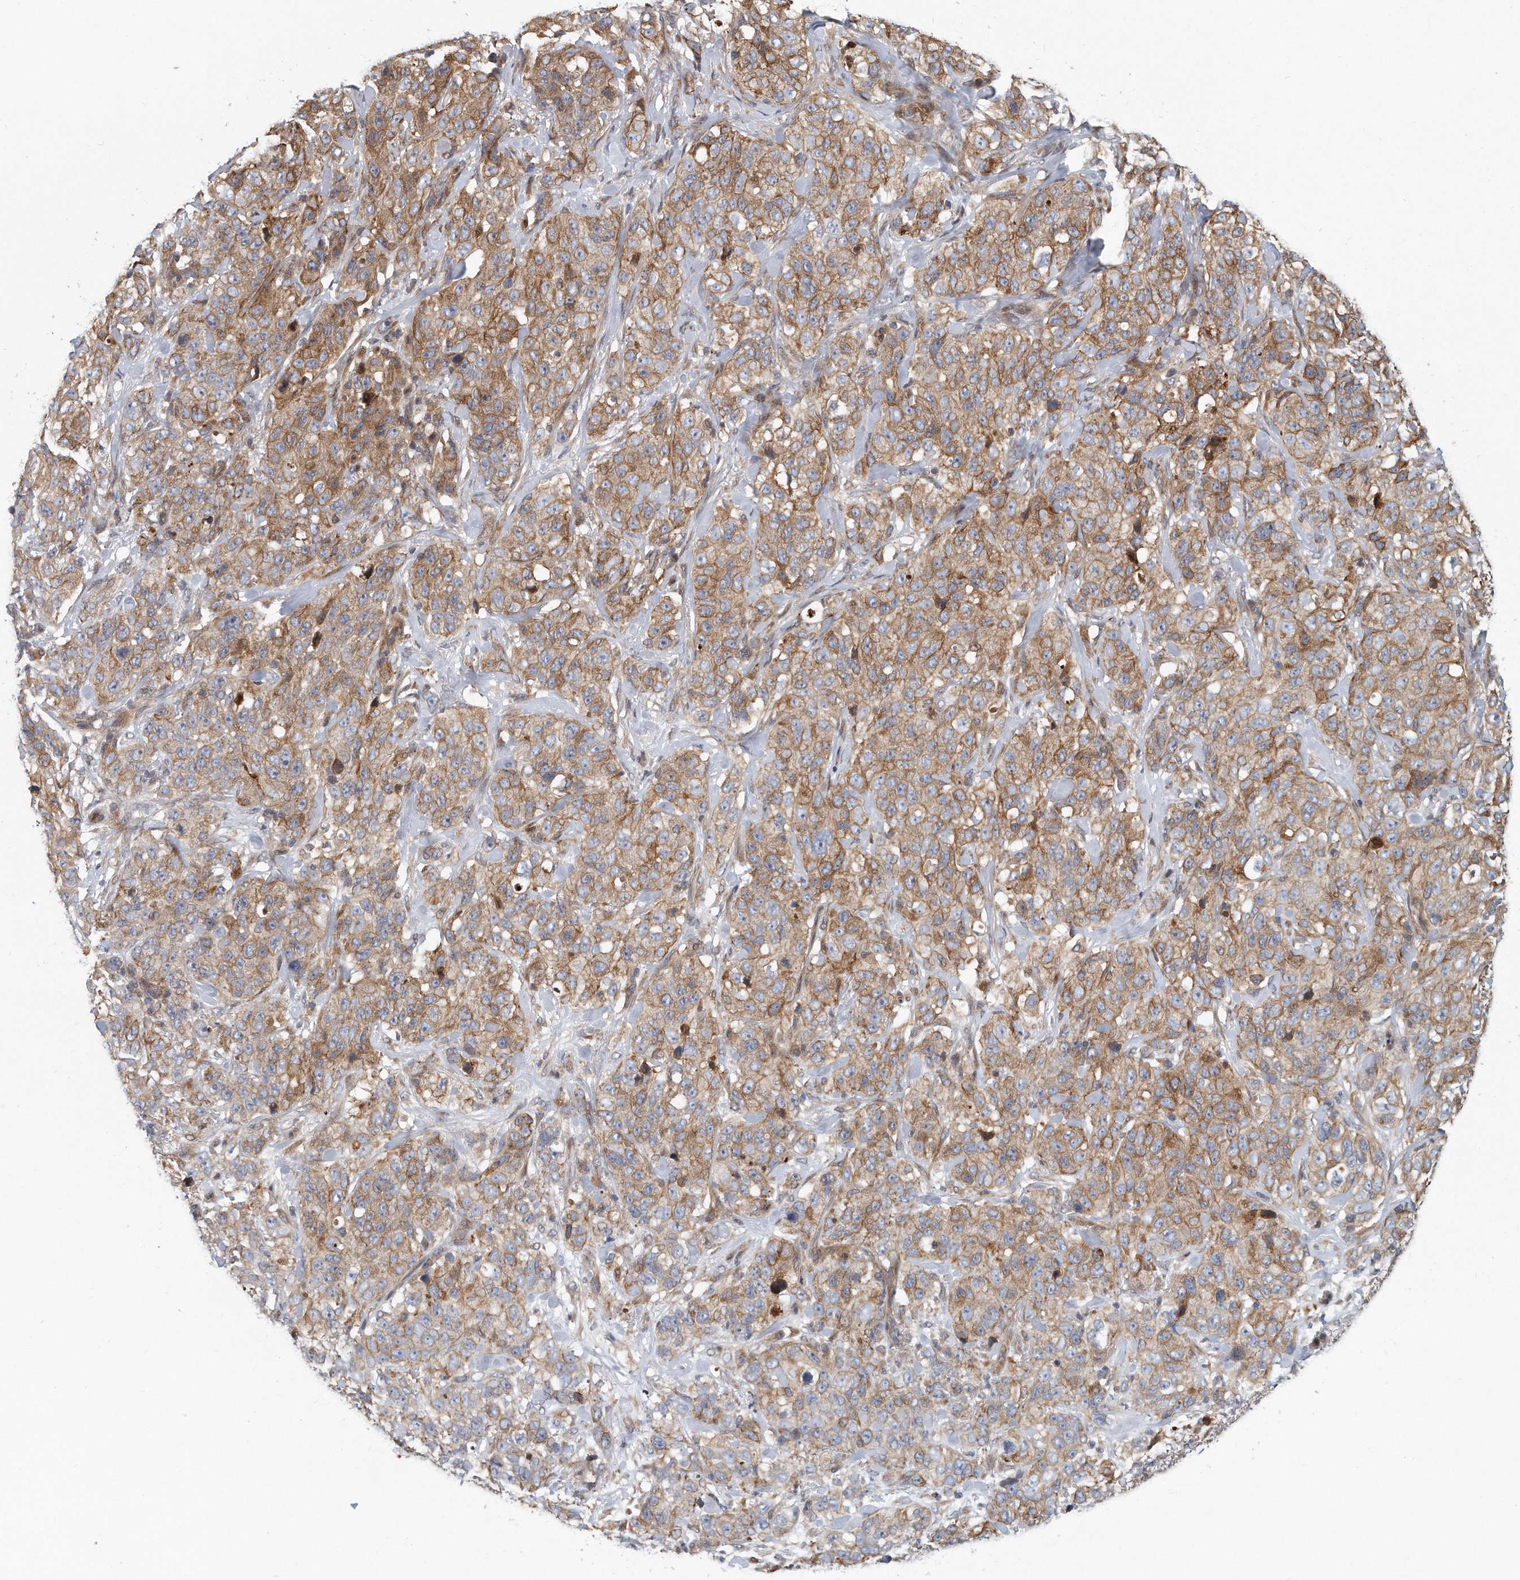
{"staining": {"intensity": "moderate", "quantity": ">75%", "location": "cytoplasmic/membranous"}, "tissue": "stomach cancer", "cell_type": "Tumor cells", "image_type": "cancer", "snomed": [{"axis": "morphology", "description": "Adenocarcinoma, NOS"}, {"axis": "topography", "description": "Stomach"}], "caption": "Stomach cancer (adenocarcinoma) was stained to show a protein in brown. There is medium levels of moderate cytoplasmic/membranous positivity in about >75% of tumor cells. Immunohistochemistry stains the protein in brown and the nuclei are stained blue.", "gene": "PCDH8", "patient": {"sex": "male", "age": 48}}